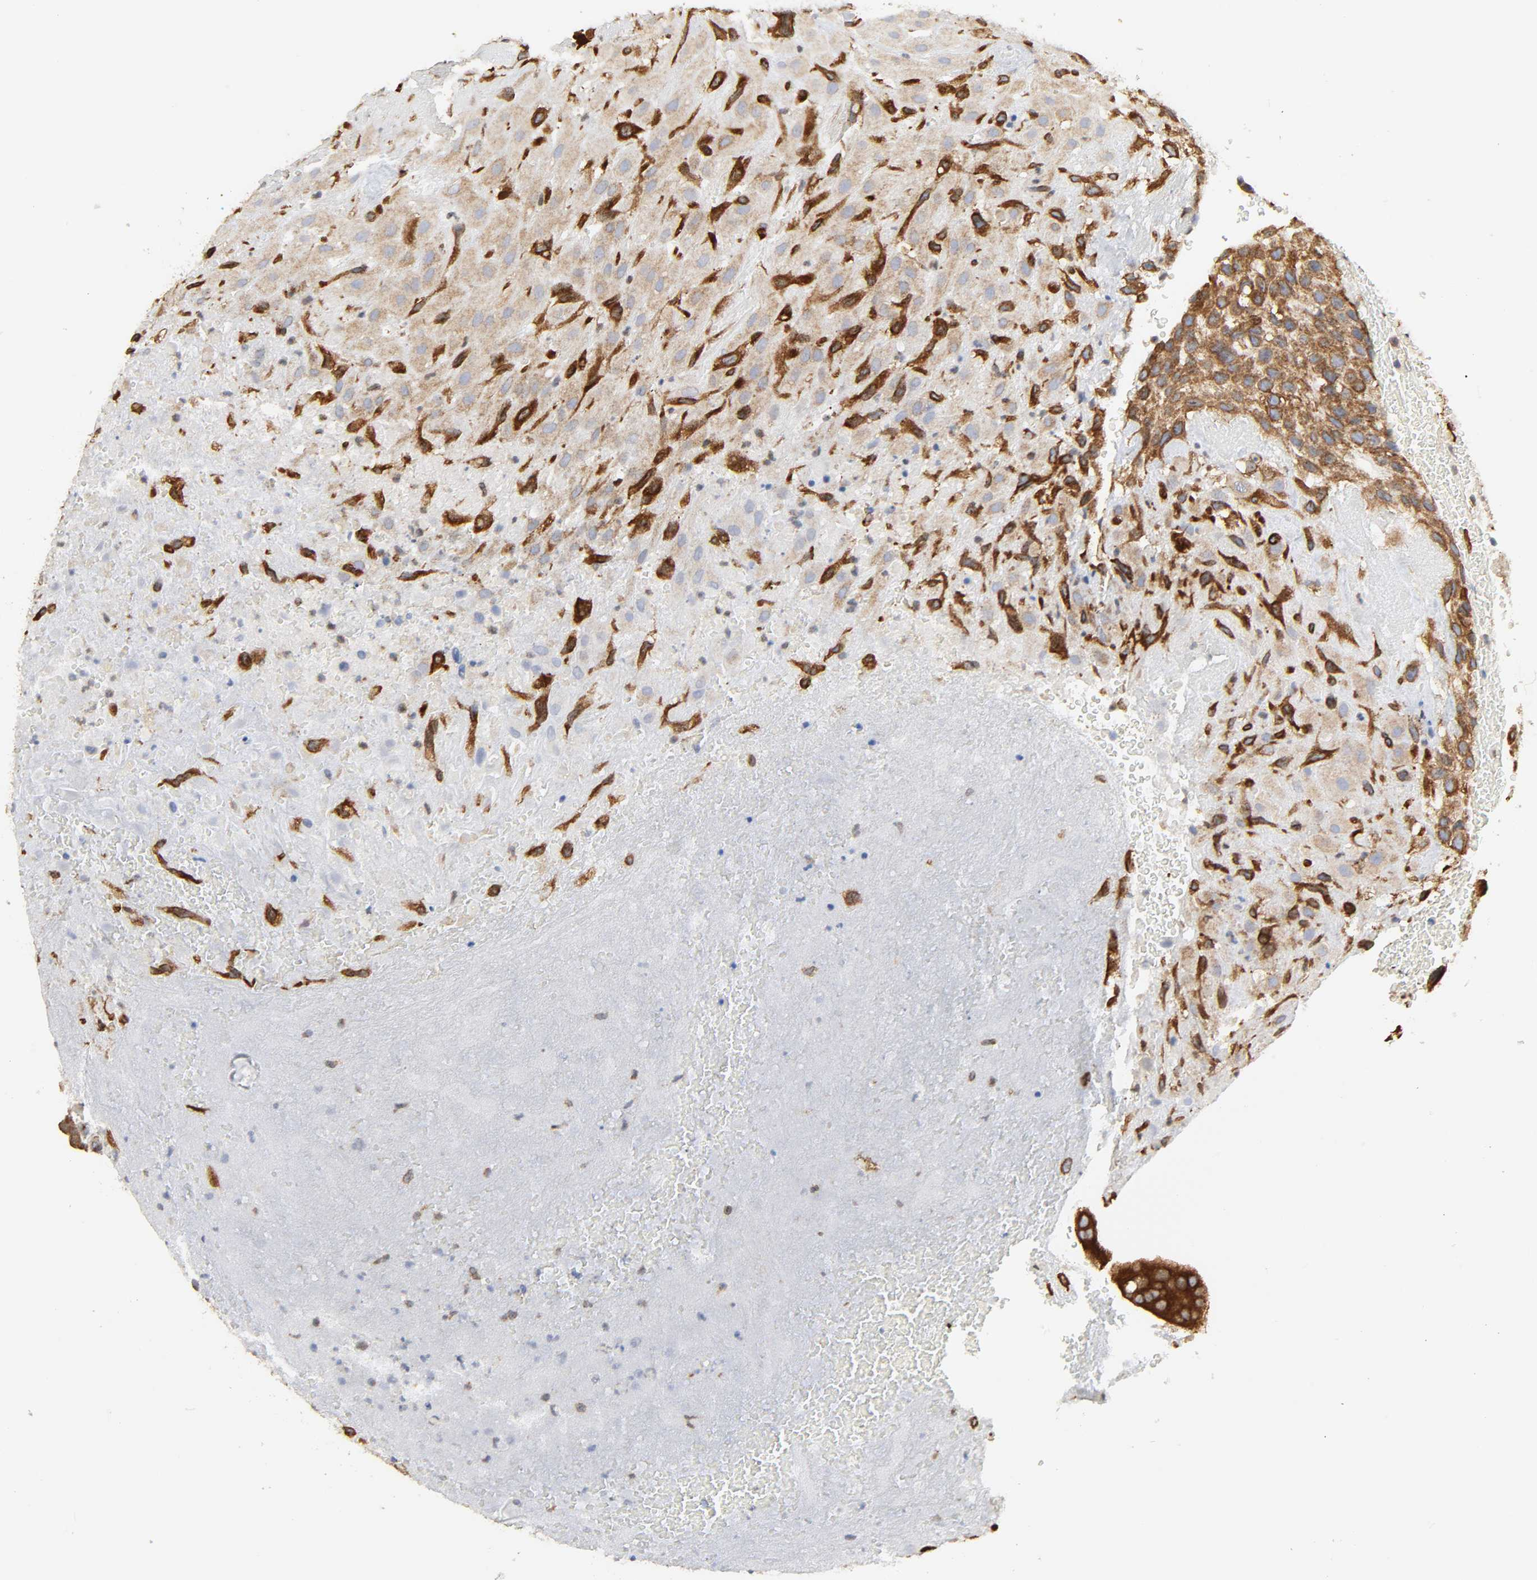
{"staining": {"intensity": "moderate", "quantity": ">75%", "location": "cytoplasmic/membranous"}, "tissue": "placenta", "cell_type": "Decidual cells", "image_type": "normal", "snomed": [{"axis": "morphology", "description": "Normal tissue, NOS"}, {"axis": "topography", "description": "Placenta"}], "caption": "Immunohistochemistry (IHC) micrograph of benign placenta stained for a protein (brown), which demonstrates medium levels of moderate cytoplasmic/membranous staining in approximately >75% of decidual cells.", "gene": "POR", "patient": {"sex": "female", "age": 19}}